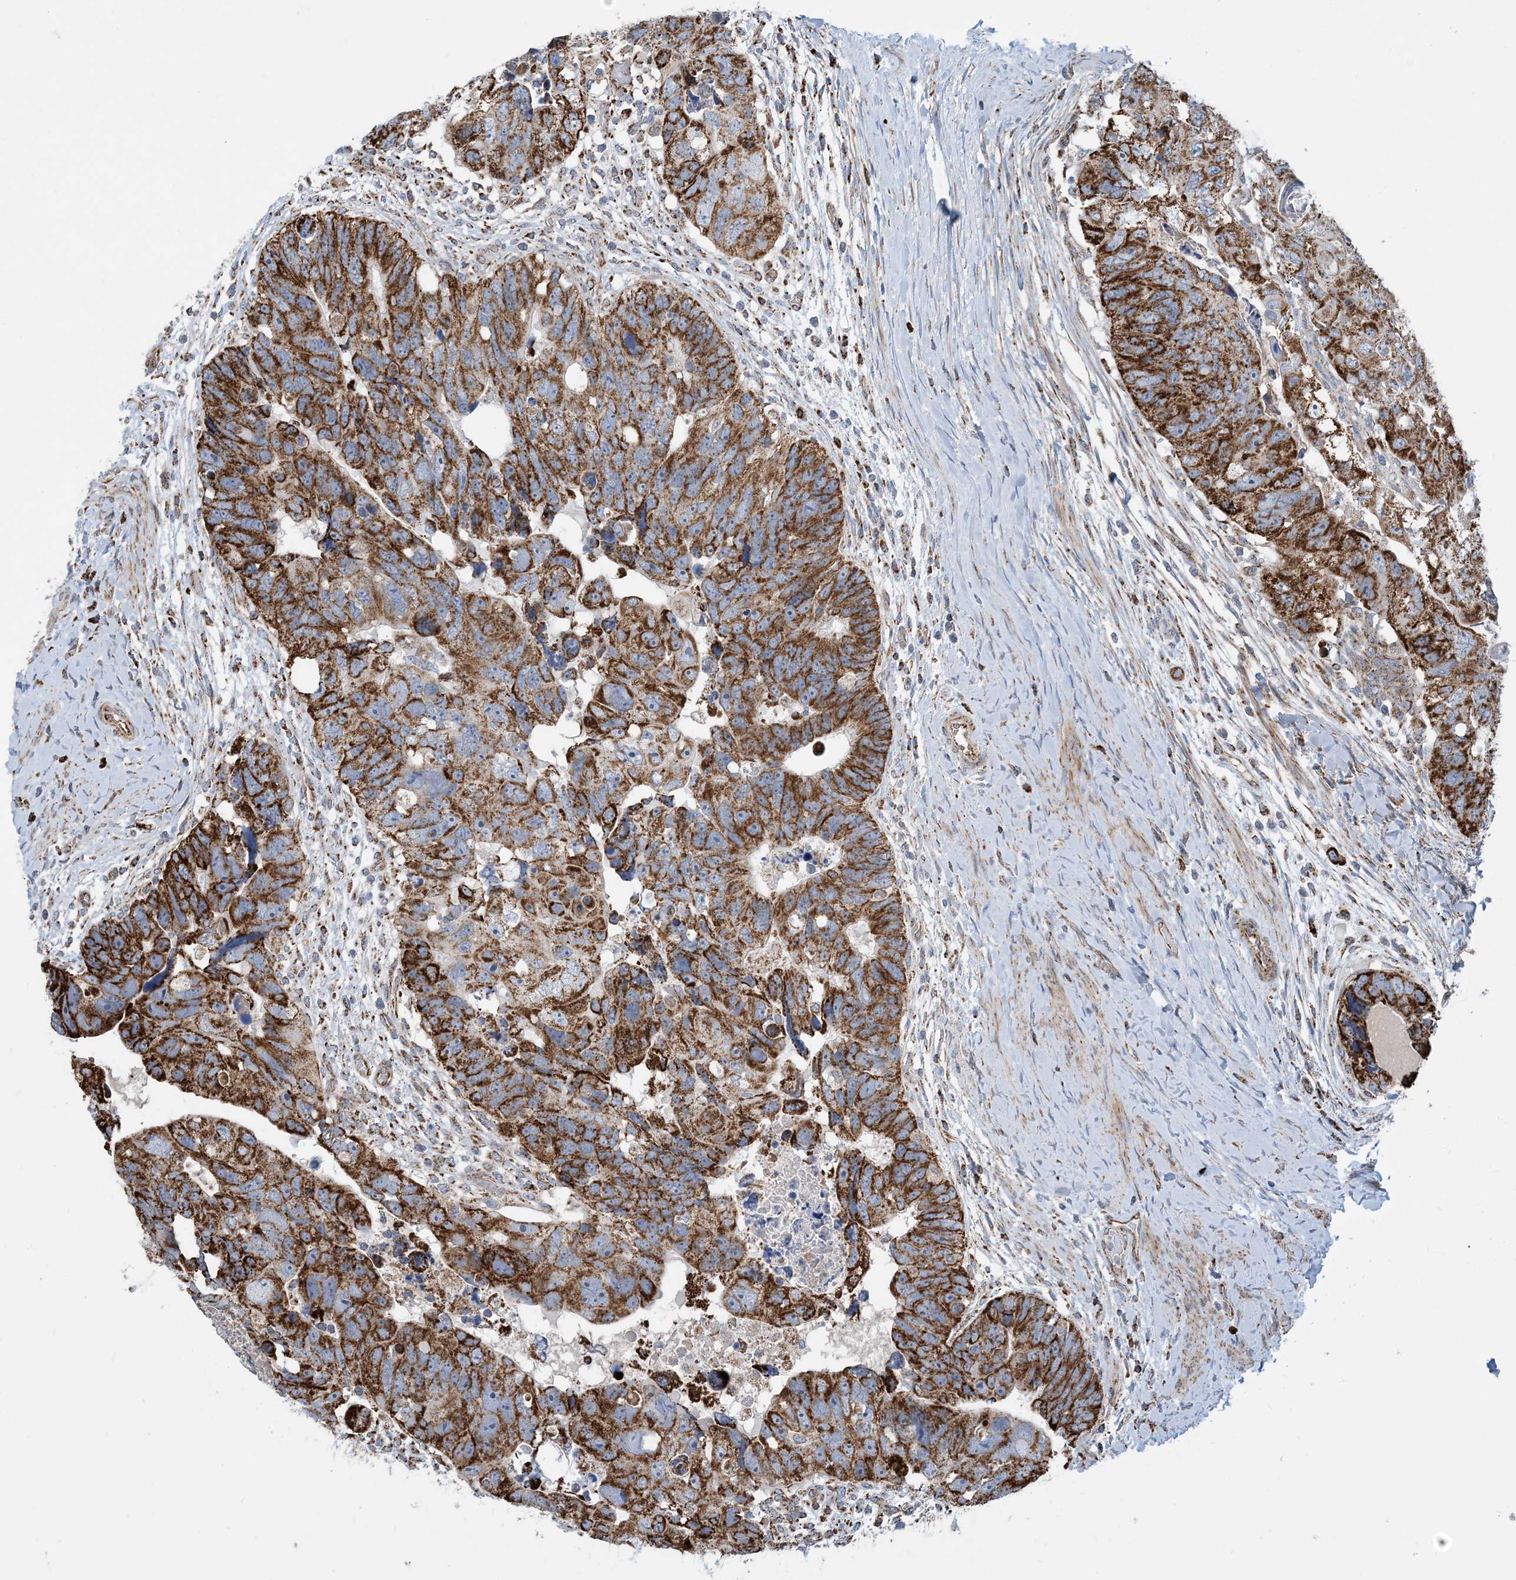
{"staining": {"intensity": "strong", "quantity": ">75%", "location": "cytoplasmic/membranous"}, "tissue": "colorectal cancer", "cell_type": "Tumor cells", "image_type": "cancer", "snomed": [{"axis": "morphology", "description": "Adenocarcinoma, NOS"}, {"axis": "topography", "description": "Rectum"}], "caption": "Approximately >75% of tumor cells in adenocarcinoma (colorectal) show strong cytoplasmic/membranous protein staining as visualized by brown immunohistochemical staining.", "gene": "PCDHGA1", "patient": {"sex": "male", "age": 59}}